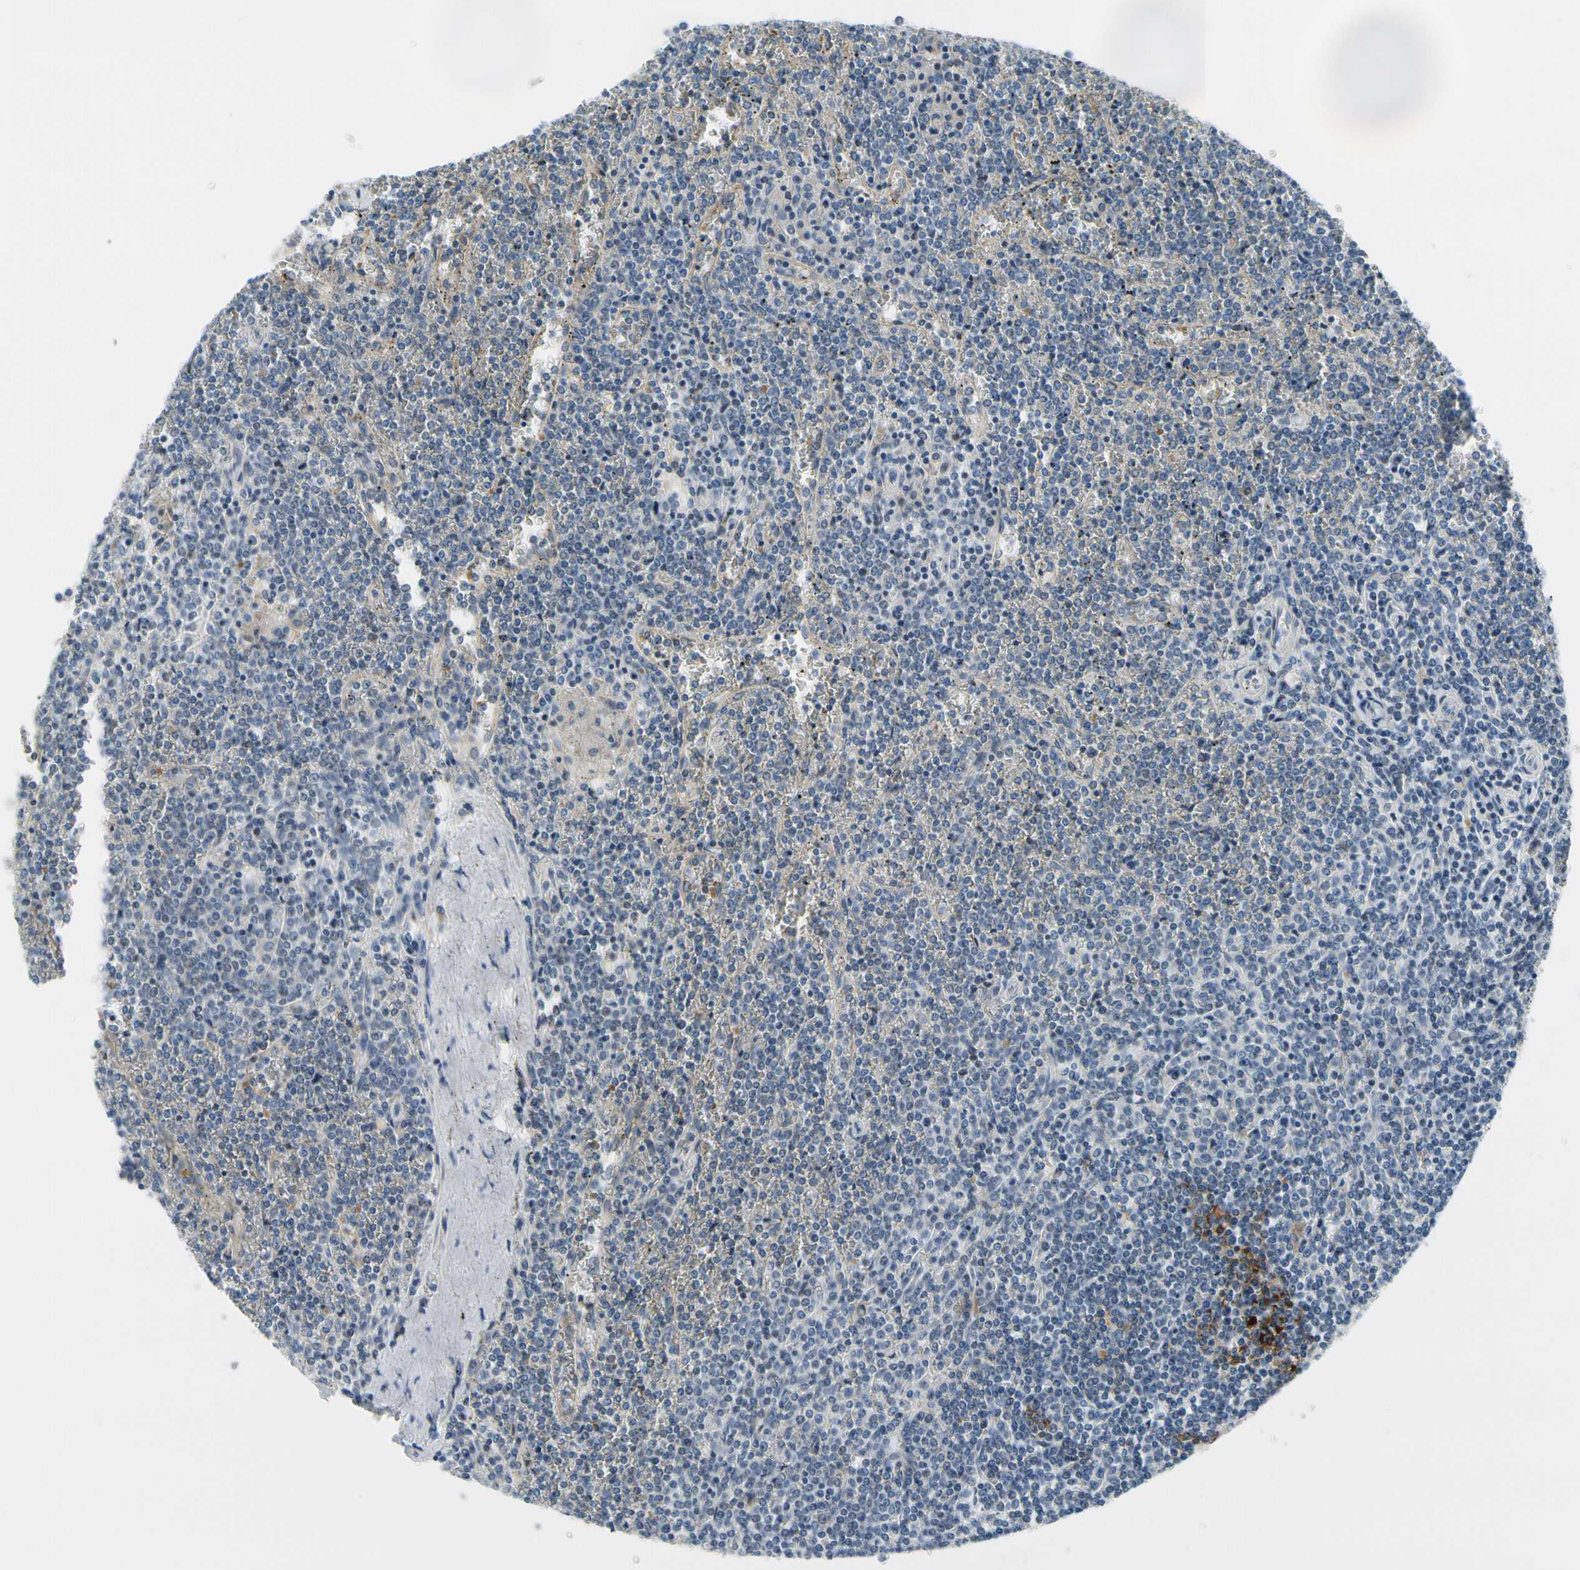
{"staining": {"intensity": "negative", "quantity": "none", "location": "none"}, "tissue": "lymphoma", "cell_type": "Tumor cells", "image_type": "cancer", "snomed": [{"axis": "morphology", "description": "Malignant lymphoma, non-Hodgkin's type, Low grade"}, {"axis": "topography", "description": "Spleen"}], "caption": "Tumor cells show no significant staining in lymphoma.", "gene": "FCER2", "patient": {"sex": "female", "age": 19}}